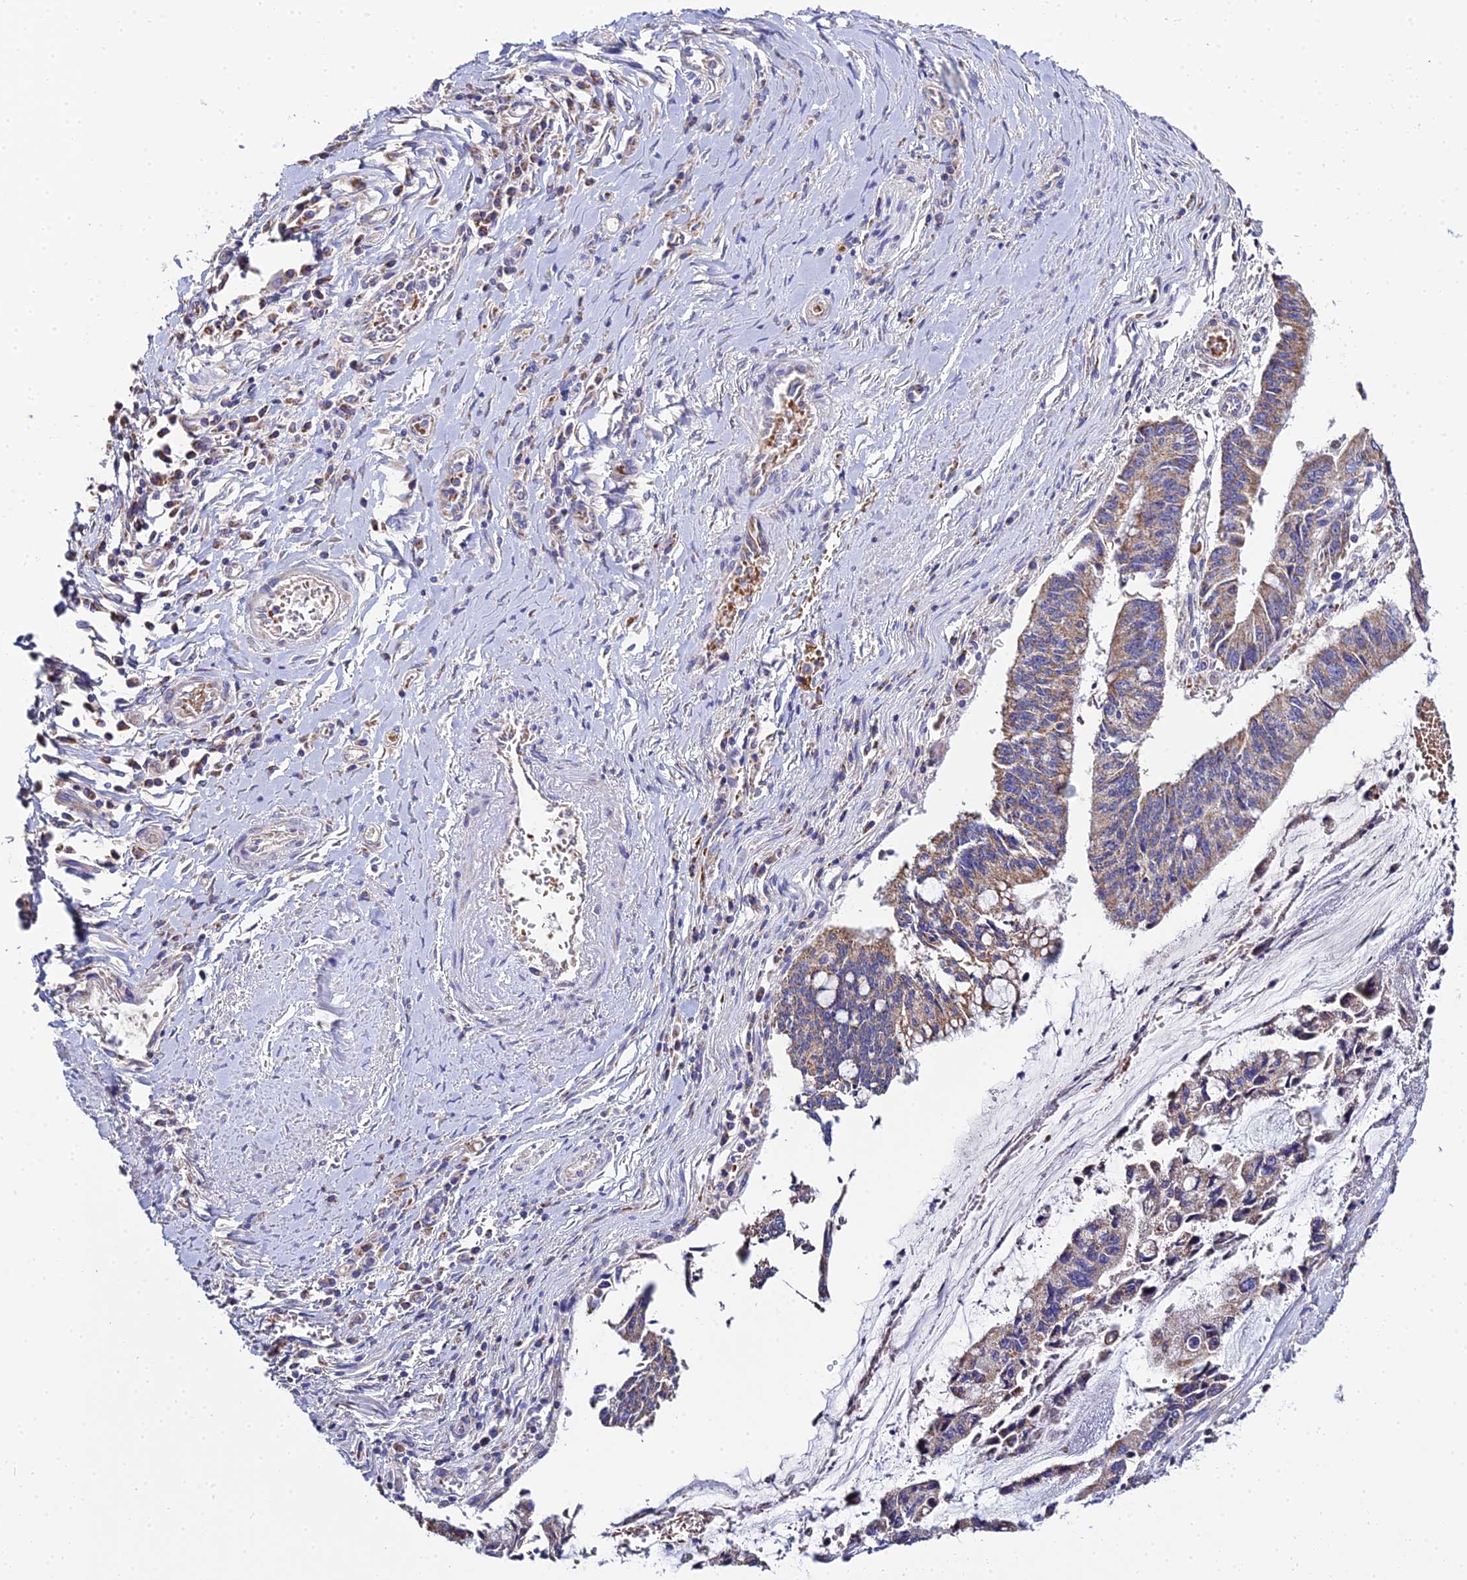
{"staining": {"intensity": "moderate", "quantity": ">75%", "location": "cytoplasmic/membranous"}, "tissue": "pancreatic cancer", "cell_type": "Tumor cells", "image_type": "cancer", "snomed": [{"axis": "morphology", "description": "Adenocarcinoma, NOS"}, {"axis": "topography", "description": "Pancreas"}], "caption": "This histopathology image displays pancreatic adenocarcinoma stained with IHC to label a protein in brown. The cytoplasmic/membranous of tumor cells show moderate positivity for the protein. Nuclei are counter-stained blue.", "gene": "TYW5", "patient": {"sex": "female", "age": 50}}